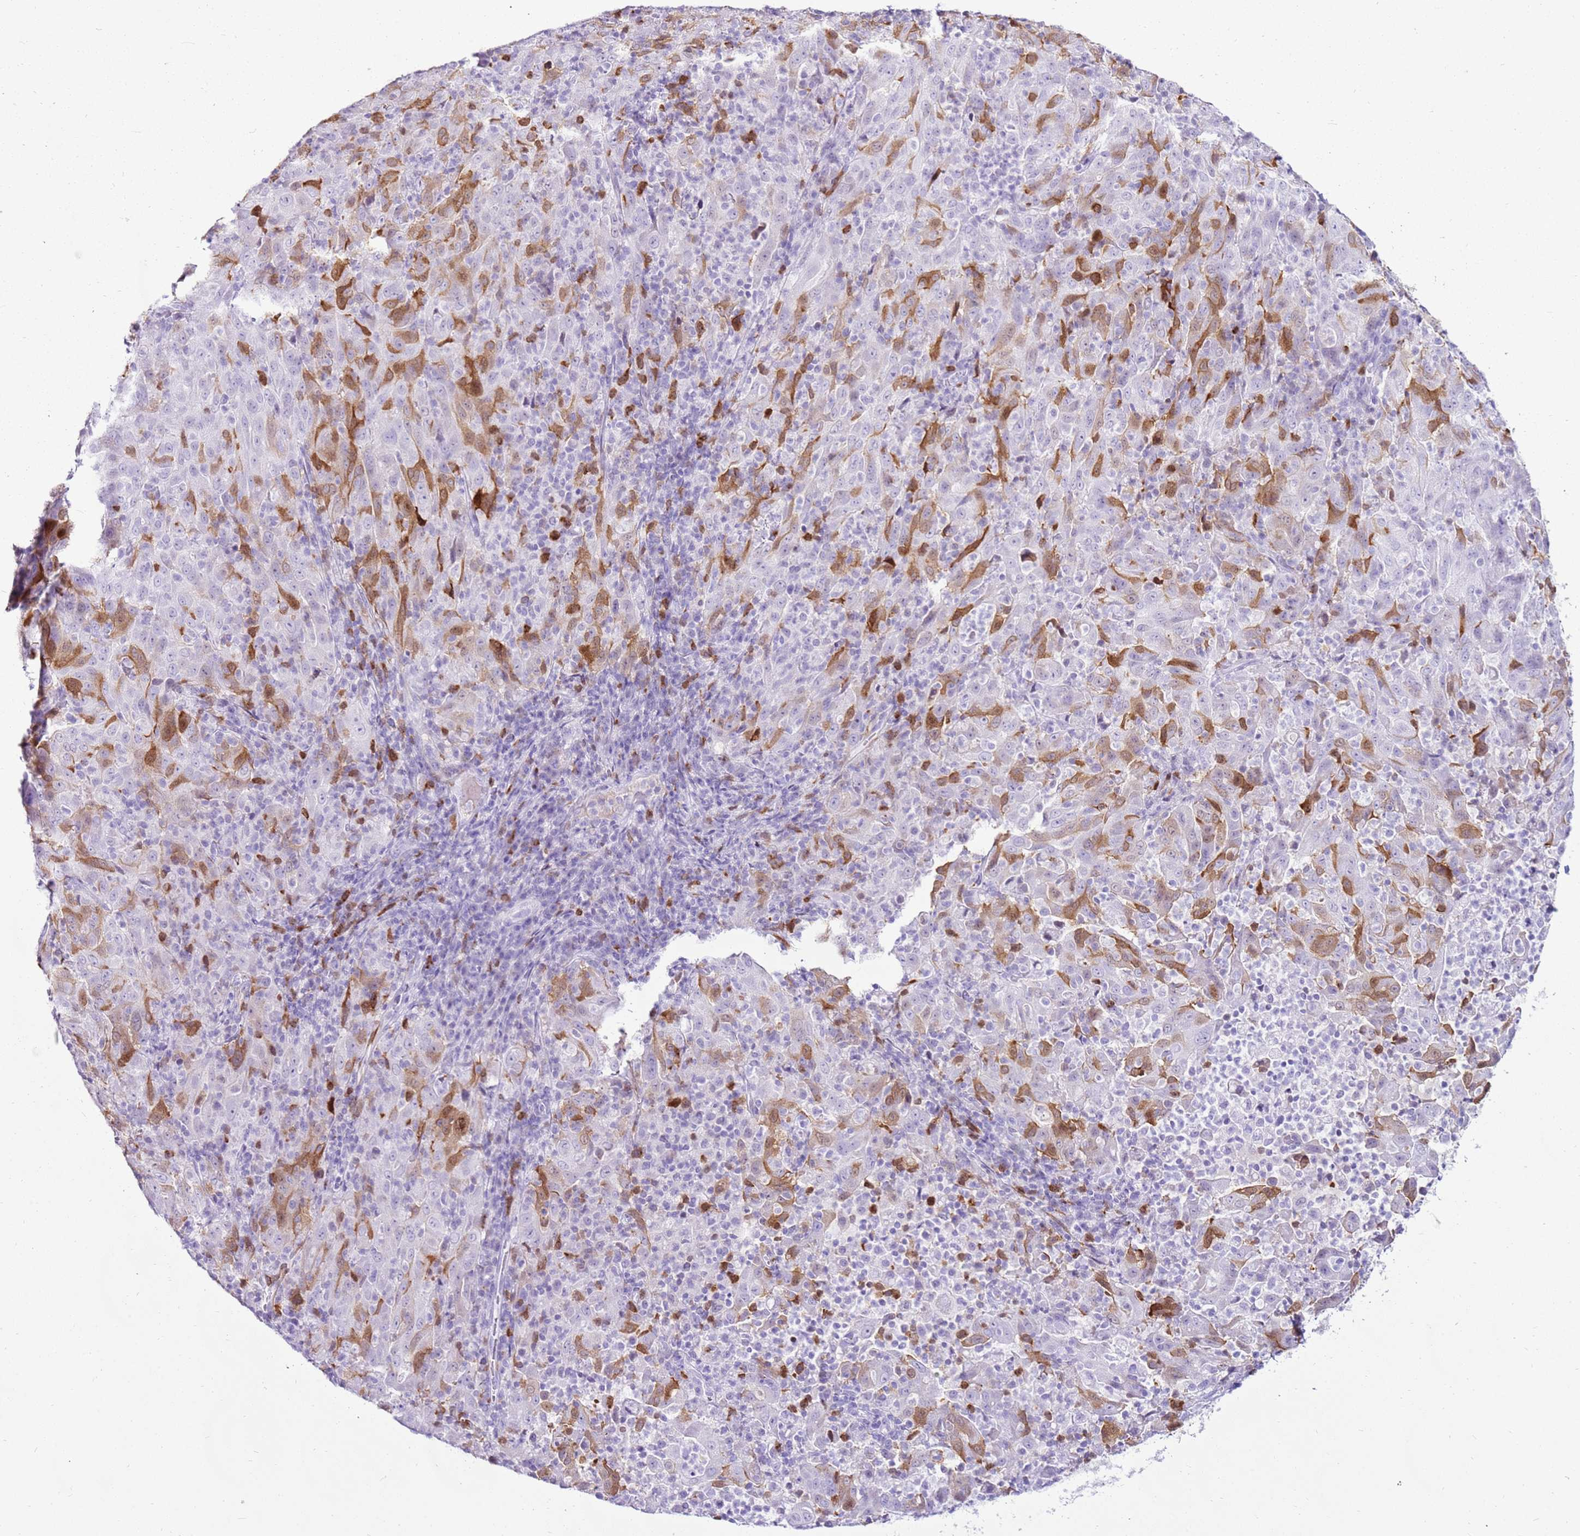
{"staining": {"intensity": "moderate", "quantity": "<25%", "location": "cytoplasmic/membranous"}, "tissue": "pancreatic cancer", "cell_type": "Tumor cells", "image_type": "cancer", "snomed": [{"axis": "morphology", "description": "Adenocarcinoma, NOS"}, {"axis": "topography", "description": "Pancreas"}], "caption": "Tumor cells exhibit low levels of moderate cytoplasmic/membranous expression in about <25% of cells in pancreatic cancer (adenocarcinoma). (IHC, brightfield microscopy, high magnification).", "gene": "SPC25", "patient": {"sex": "male", "age": 63}}